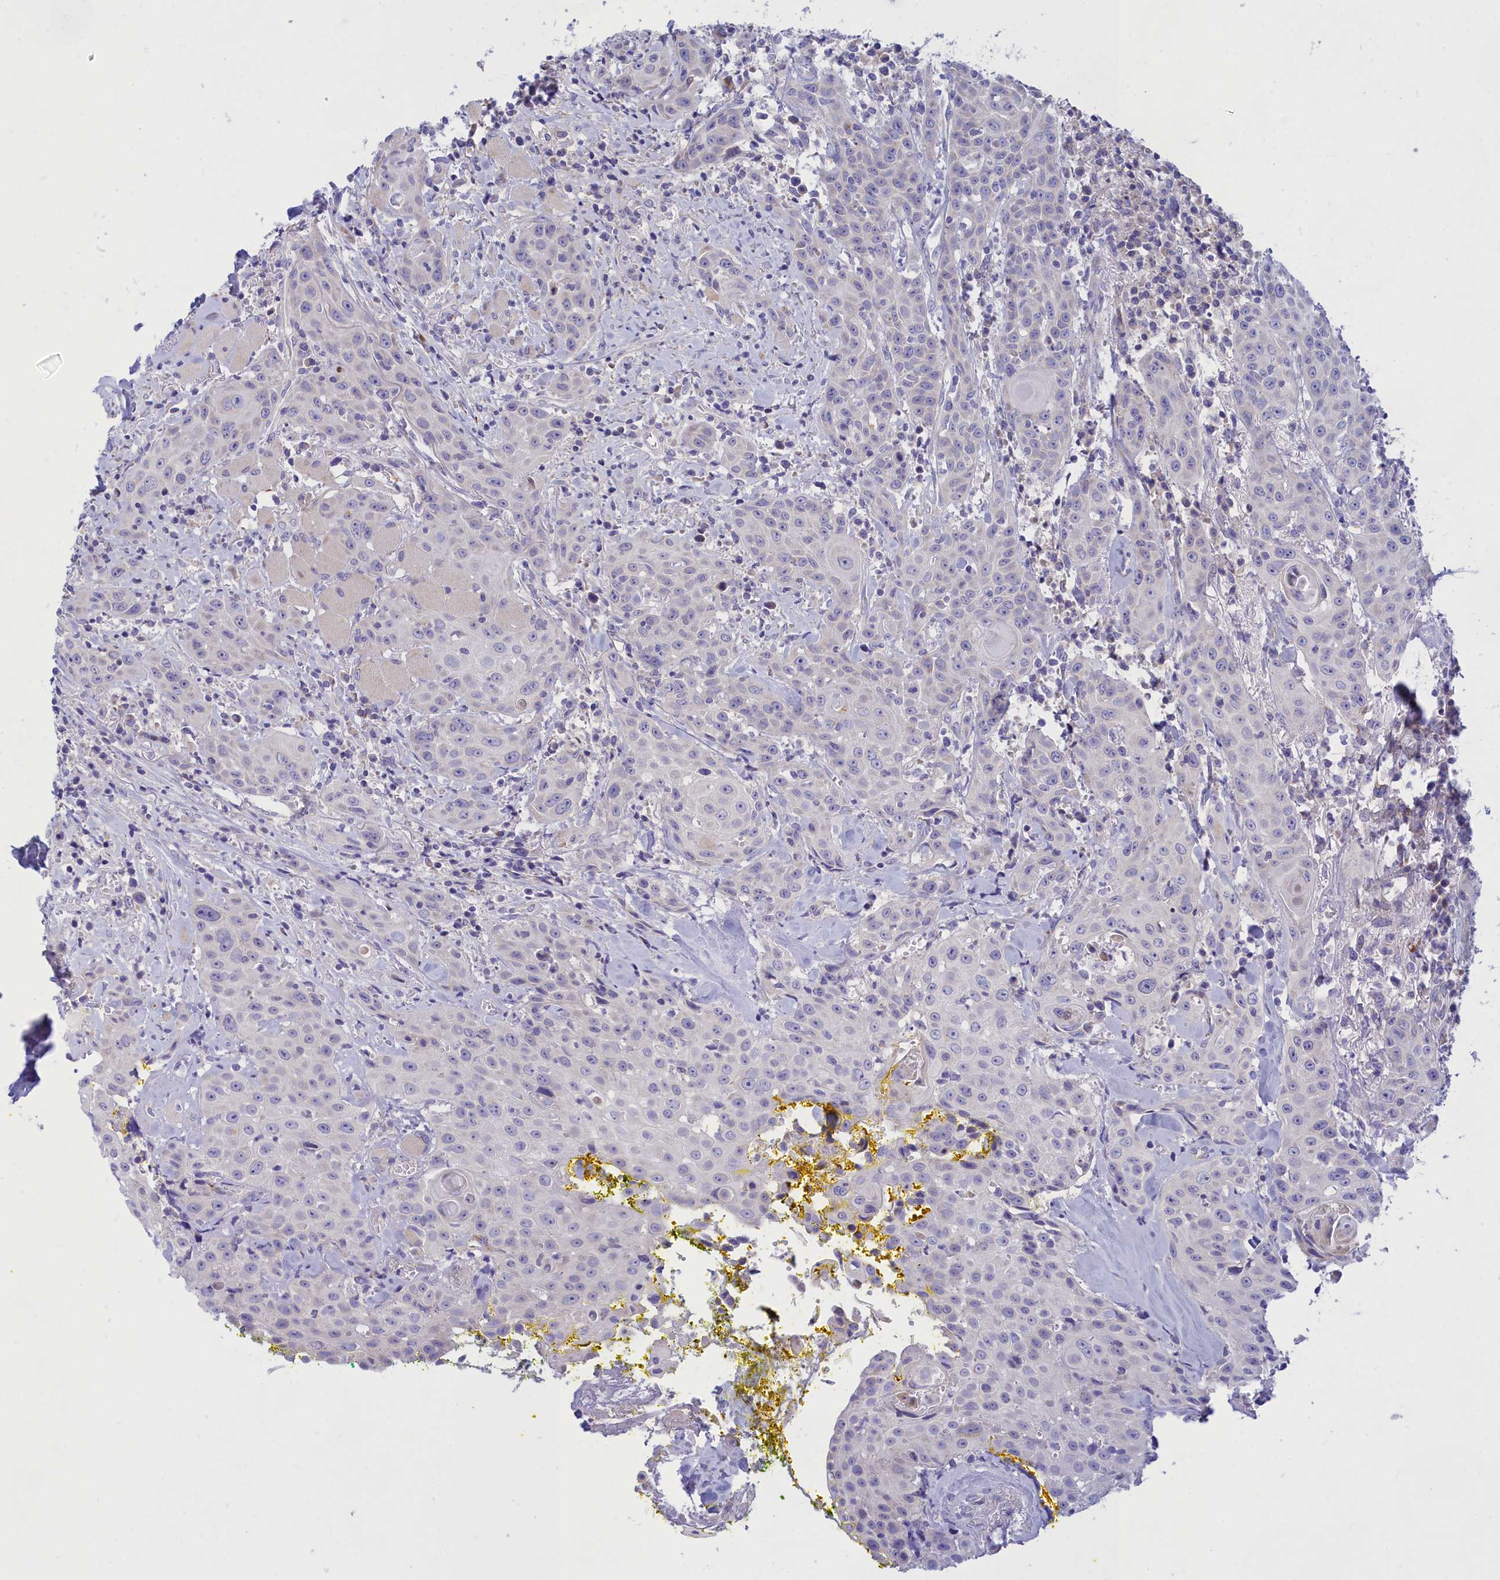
{"staining": {"intensity": "negative", "quantity": "none", "location": "none"}, "tissue": "head and neck cancer", "cell_type": "Tumor cells", "image_type": "cancer", "snomed": [{"axis": "morphology", "description": "Squamous cell carcinoma, NOS"}, {"axis": "topography", "description": "Oral tissue"}, {"axis": "topography", "description": "Head-Neck"}], "caption": "Immunohistochemistry (IHC) of human head and neck cancer (squamous cell carcinoma) displays no positivity in tumor cells.", "gene": "TMEM30B", "patient": {"sex": "female", "age": 82}}